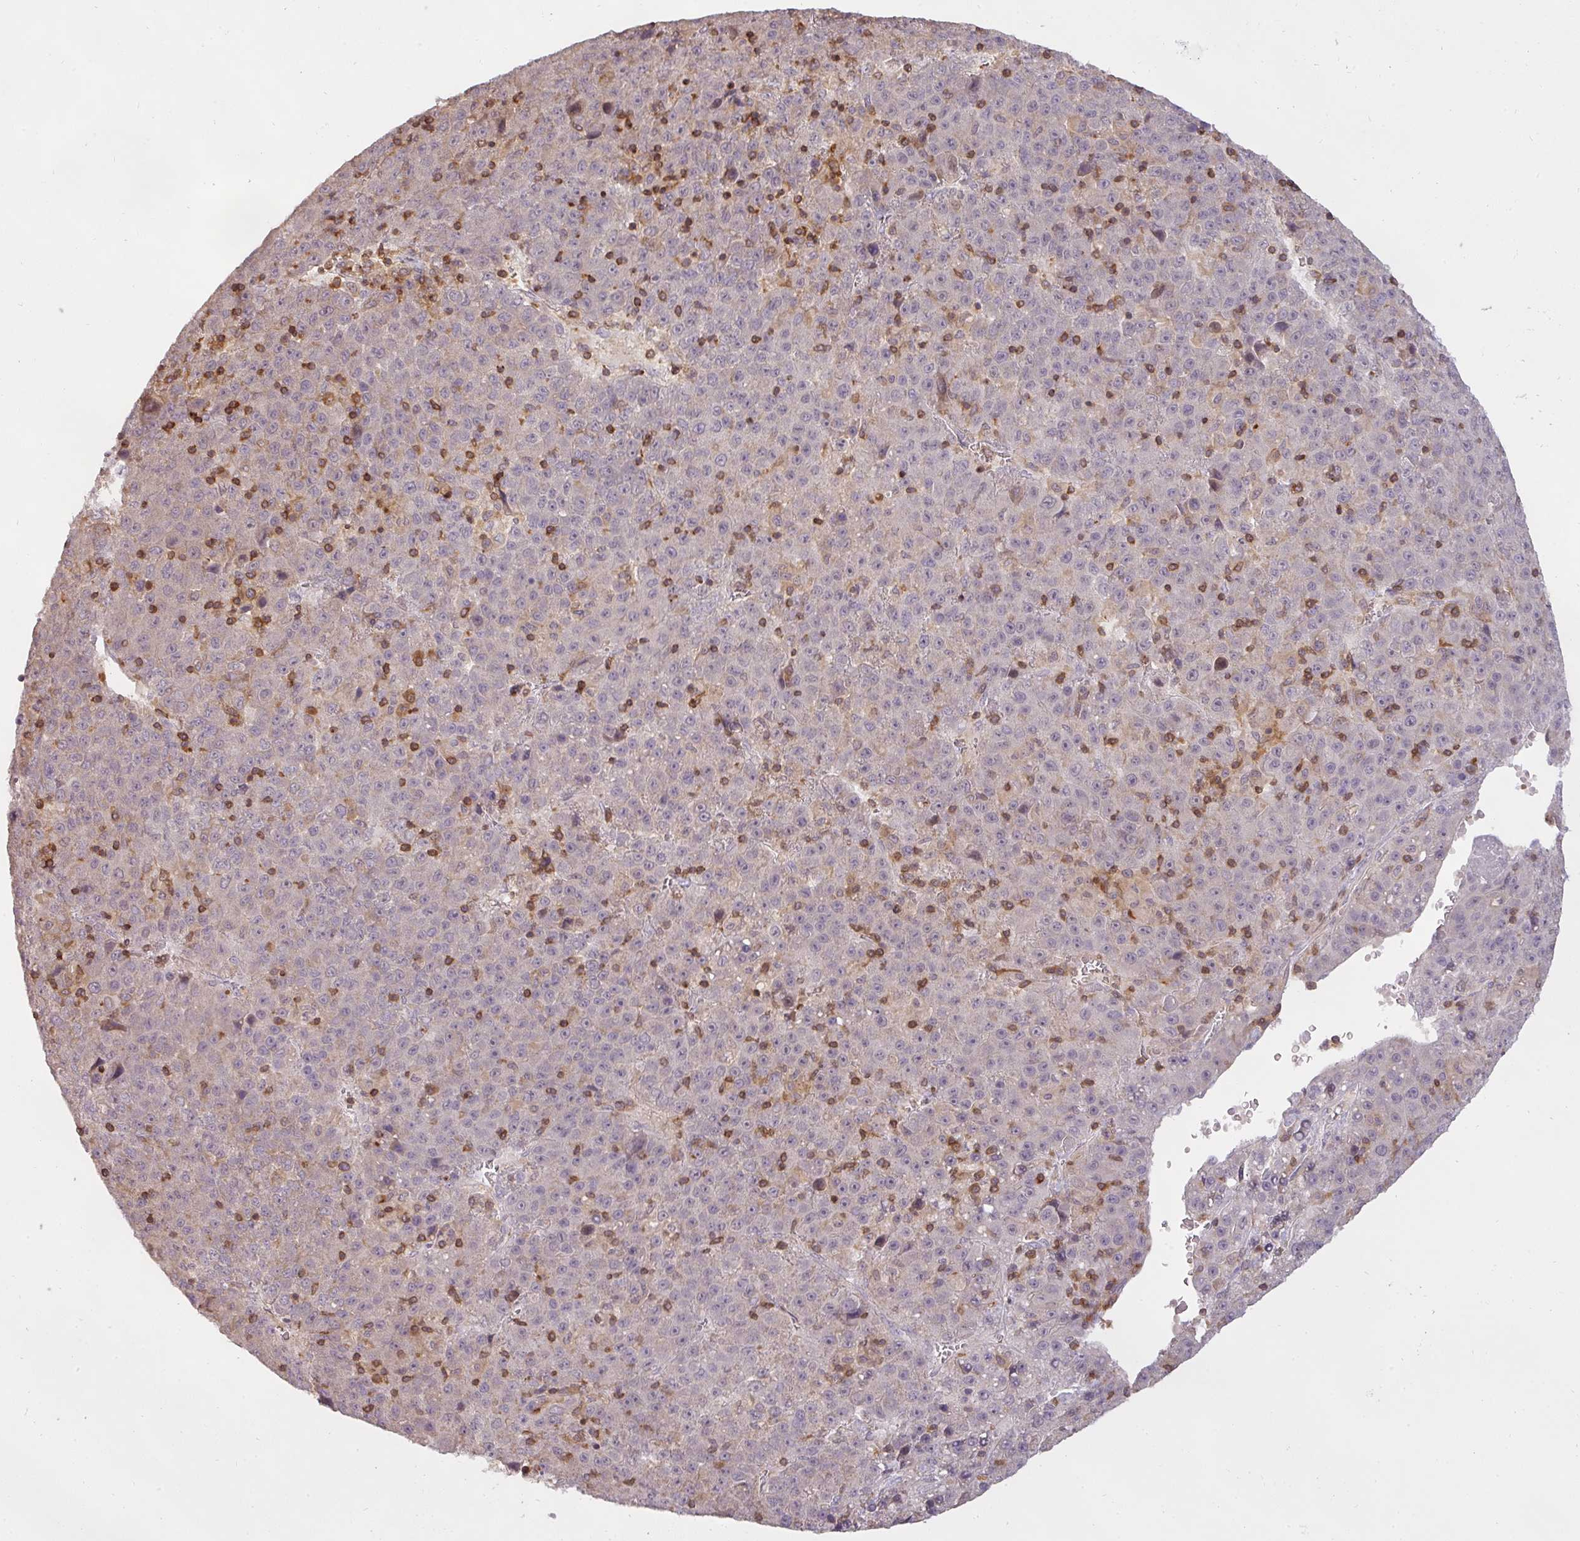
{"staining": {"intensity": "negative", "quantity": "none", "location": "none"}, "tissue": "liver cancer", "cell_type": "Tumor cells", "image_type": "cancer", "snomed": [{"axis": "morphology", "description": "Carcinoma, Hepatocellular, NOS"}, {"axis": "topography", "description": "Liver"}], "caption": "Tumor cells are negative for protein expression in human liver hepatocellular carcinoma.", "gene": "STK4", "patient": {"sex": "female", "age": 53}}